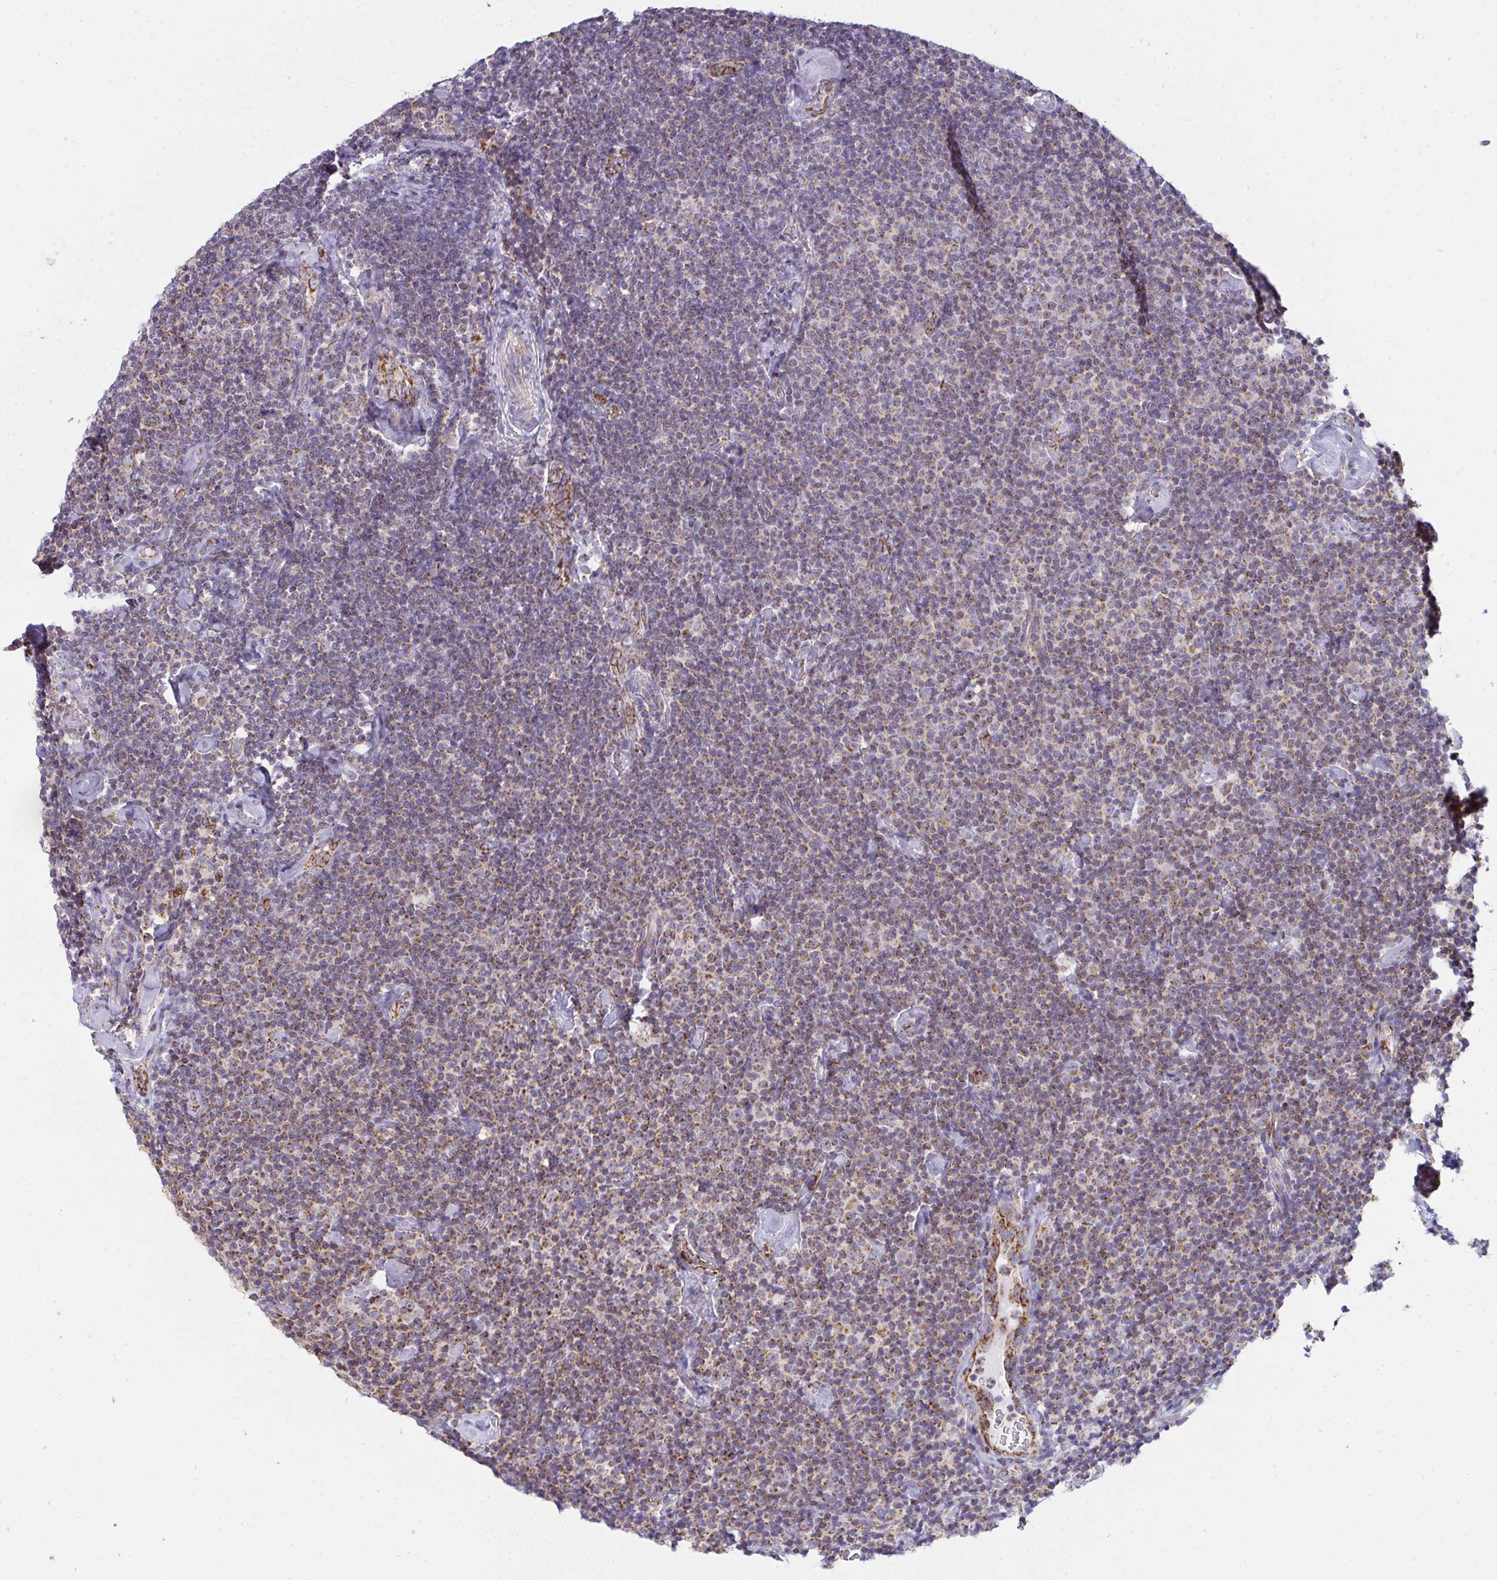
{"staining": {"intensity": "moderate", "quantity": "25%-75%", "location": "cytoplasmic/membranous"}, "tissue": "lymphoma", "cell_type": "Tumor cells", "image_type": "cancer", "snomed": [{"axis": "morphology", "description": "Malignant lymphoma, non-Hodgkin's type, Low grade"}, {"axis": "topography", "description": "Lymph node"}], "caption": "Immunohistochemistry (IHC) photomicrograph of neoplastic tissue: human low-grade malignant lymphoma, non-Hodgkin's type stained using immunohistochemistry reveals medium levels of moderate protein expression localized specifically in the cytoplasmic/membranous of tumor cells, appearing as a cytoplasmic/membranous brown color.", "gene": "FAHD1", "patient": {"sex": "male", "age": 81}}